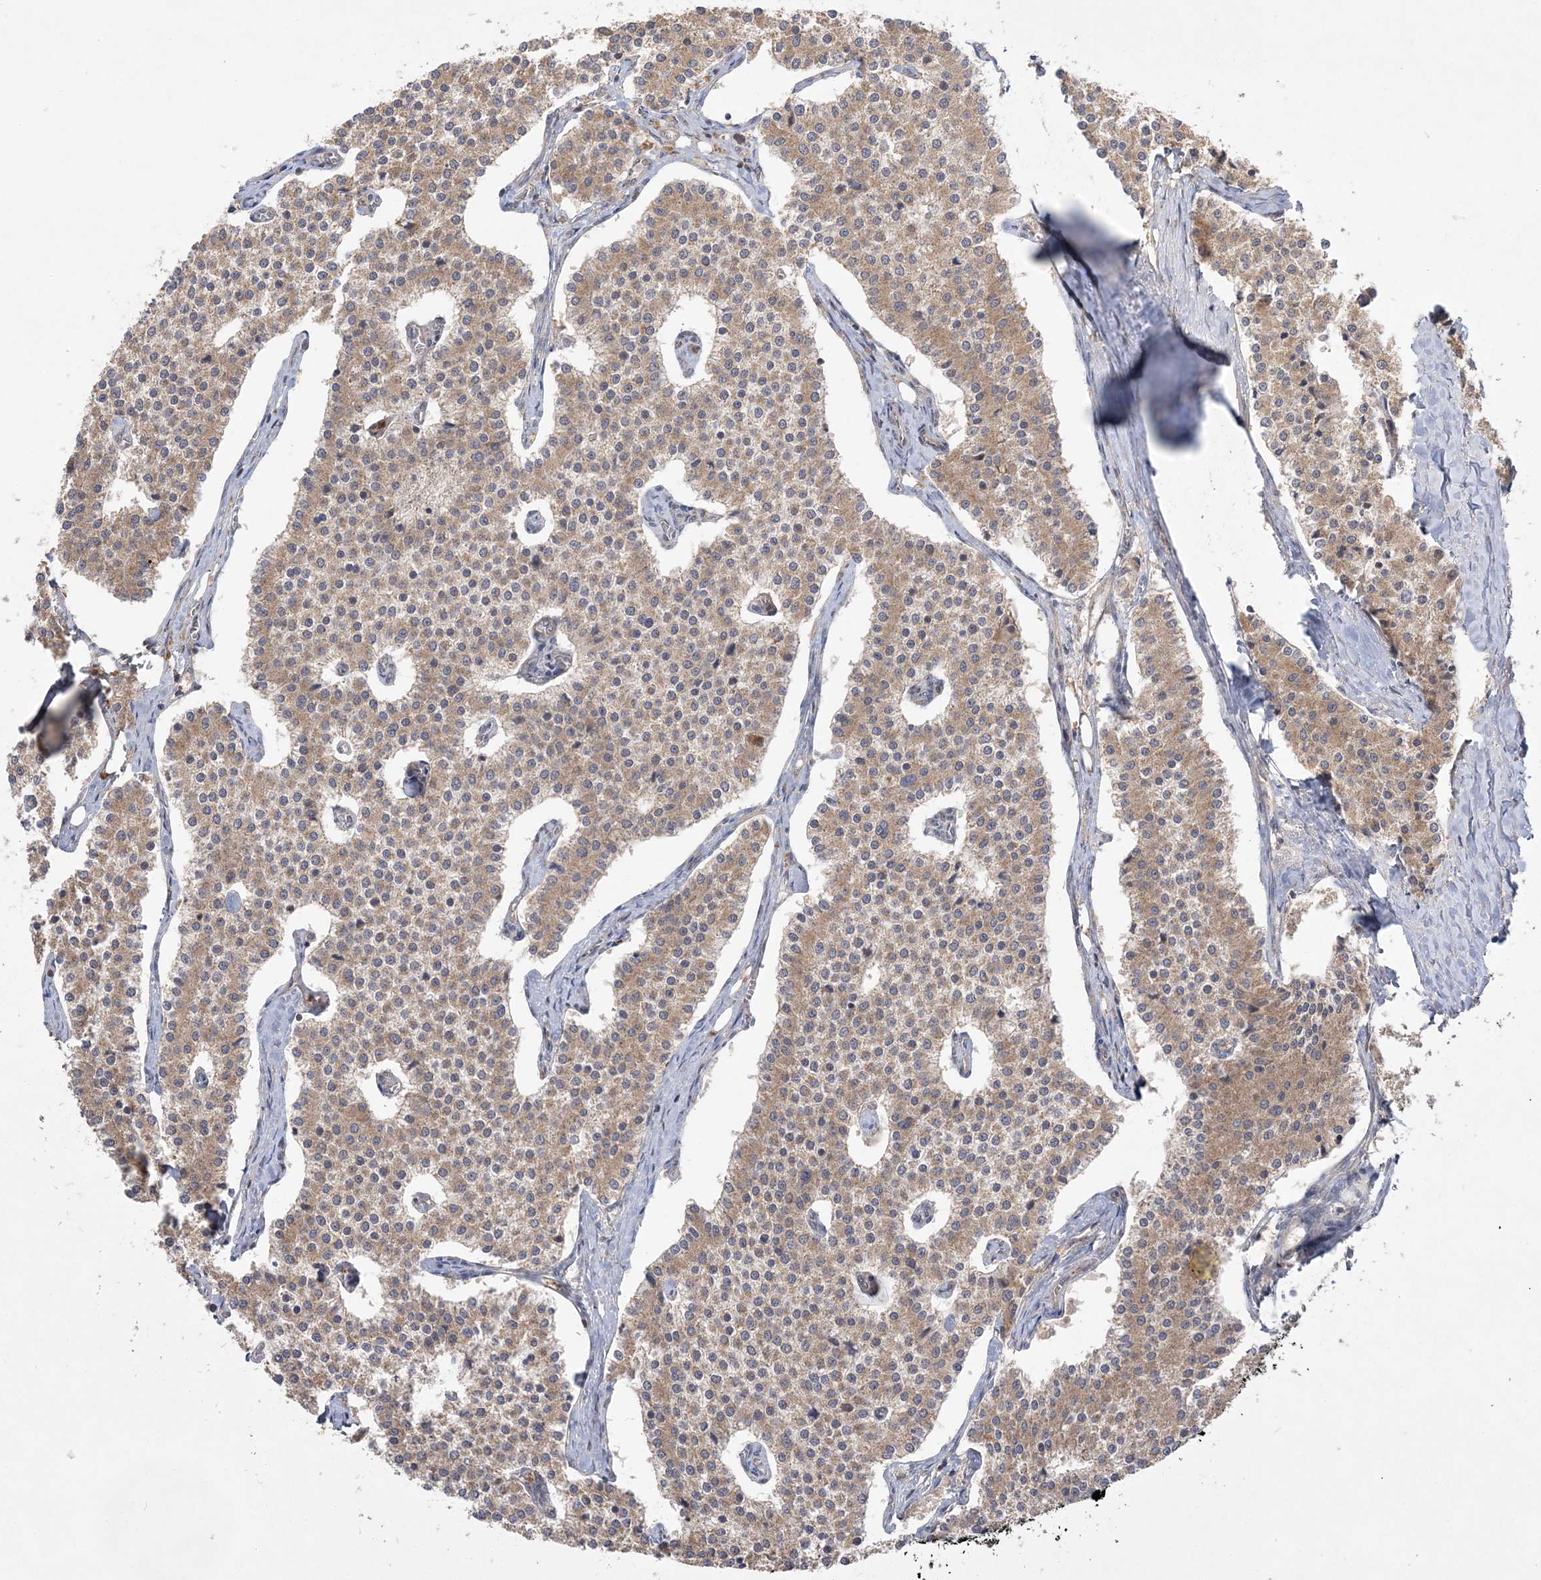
{"staining": {"intensity": "moderate", "quantity": ">75%", "location": "cytoplasmic/membranous"}, "tissue": "carcinoid", "cell_type": "Tumor cells", "image_type": "cancer", "snomed": [{"axis": "morphology", "description": "Carcinoid, malignant, NOS"}, {"axis": "topography", "description": "Colon"}], "caption": "Carcinoid (malignant) stained for a protein shows moderate cytoplasmic/membranous positivity in tumor cells. Nuclei are stained in blue.", "gene": "MMADHC", "patient": {"sex": "female", "age": 52}}